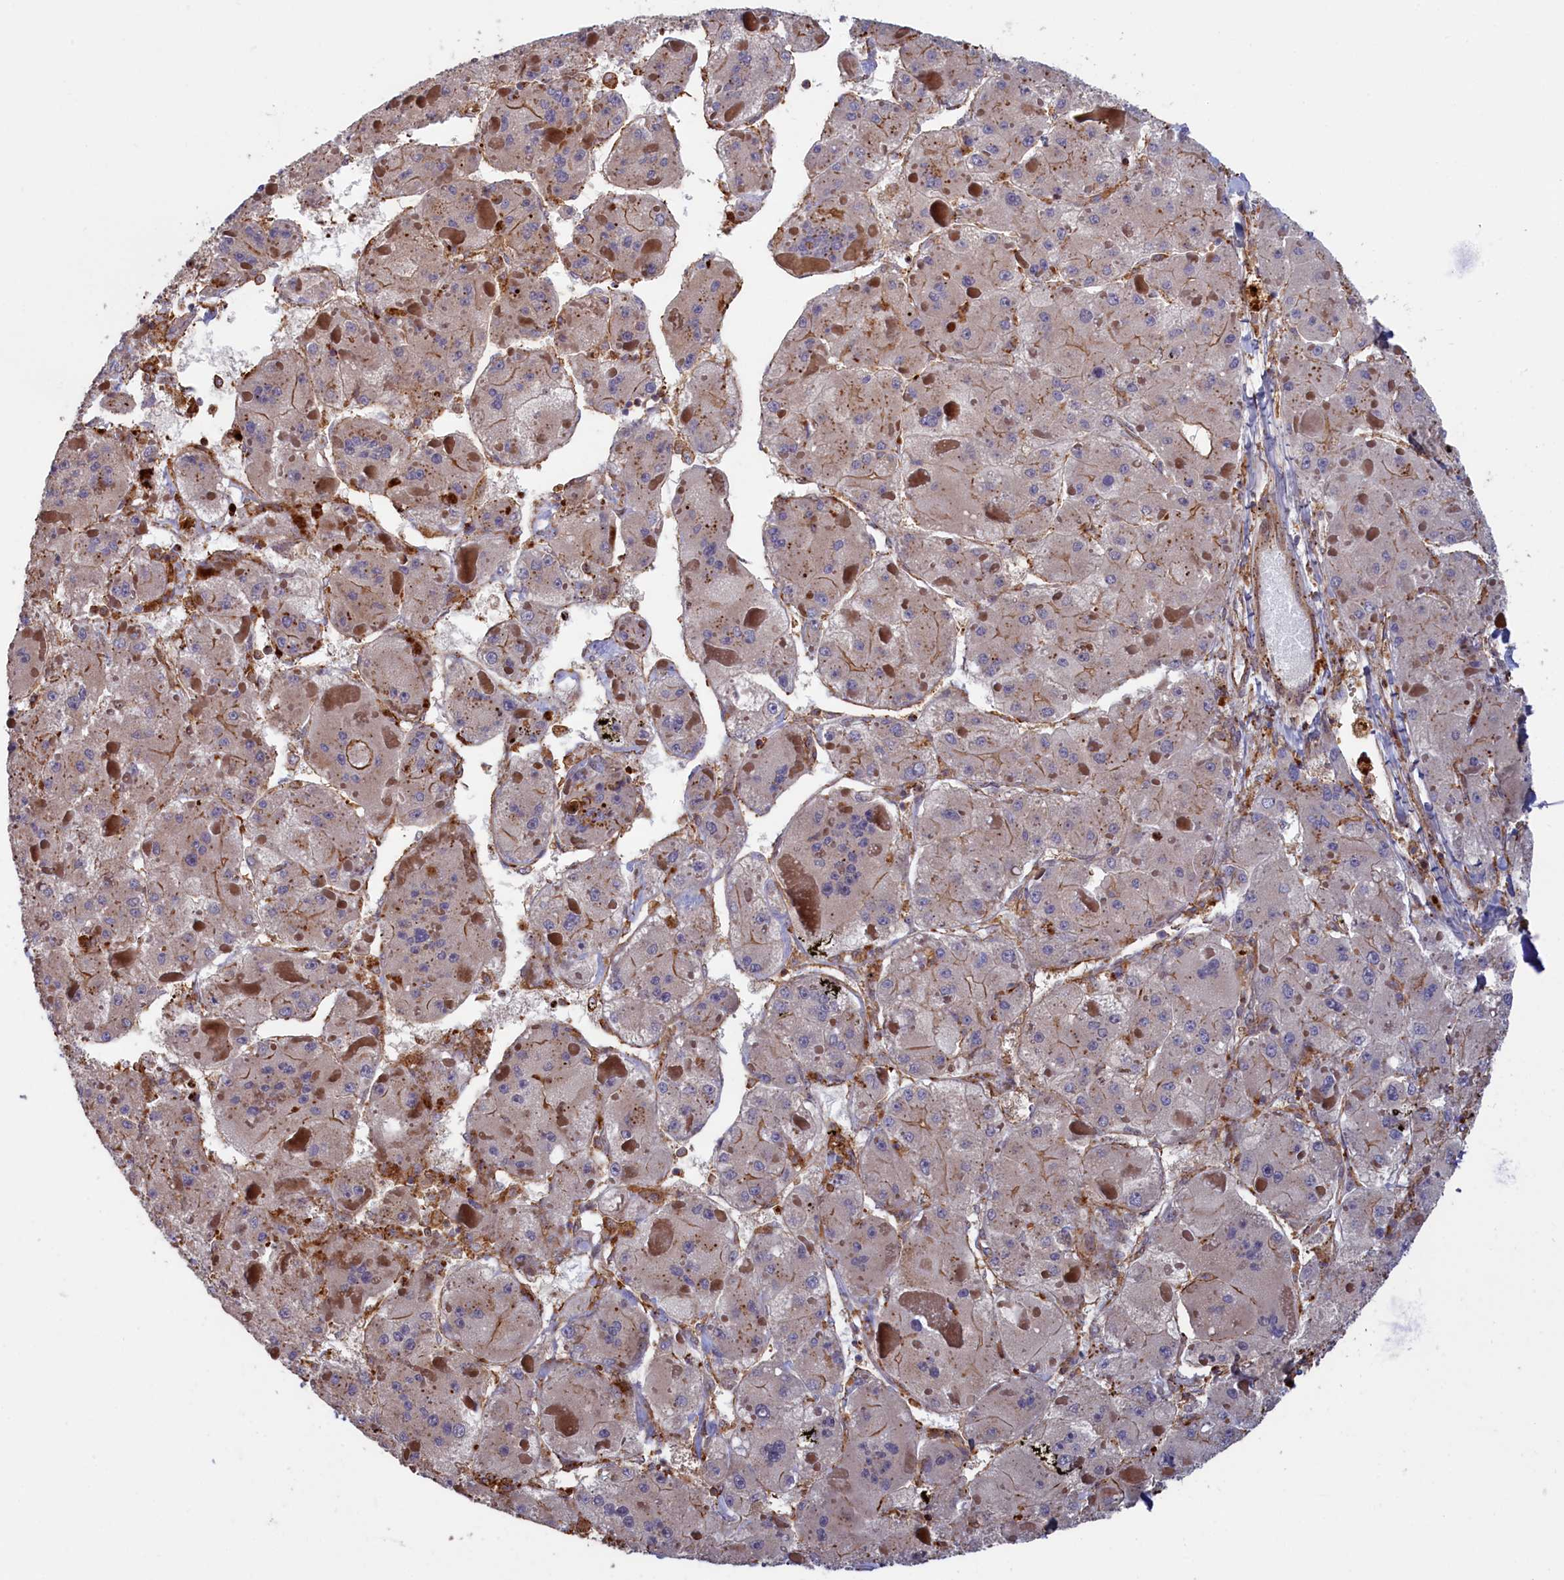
{"staining": {"intensity": "moderate", "quantity": "<25%", "location": "cytoplasmic/membranous"}, "tissue": "liver cancer", "cell_type": "Tumor cells", "image_type": "cancer", "snomed": [{"axis": "morphology", "description": "Carcinoma, Hepatocellular, NOS"}, {"axis": "topography", "description": "Liver"}], "caption": "This image exhibits immunohistochemistry staining of liver cancer (hepatocellular carcinoma), with low moderate cytoplasmic/membranous expression in about <25% of tumor cells.", "gene": "ANKRD27", "patient": {"sex": "female", "age": 73}}